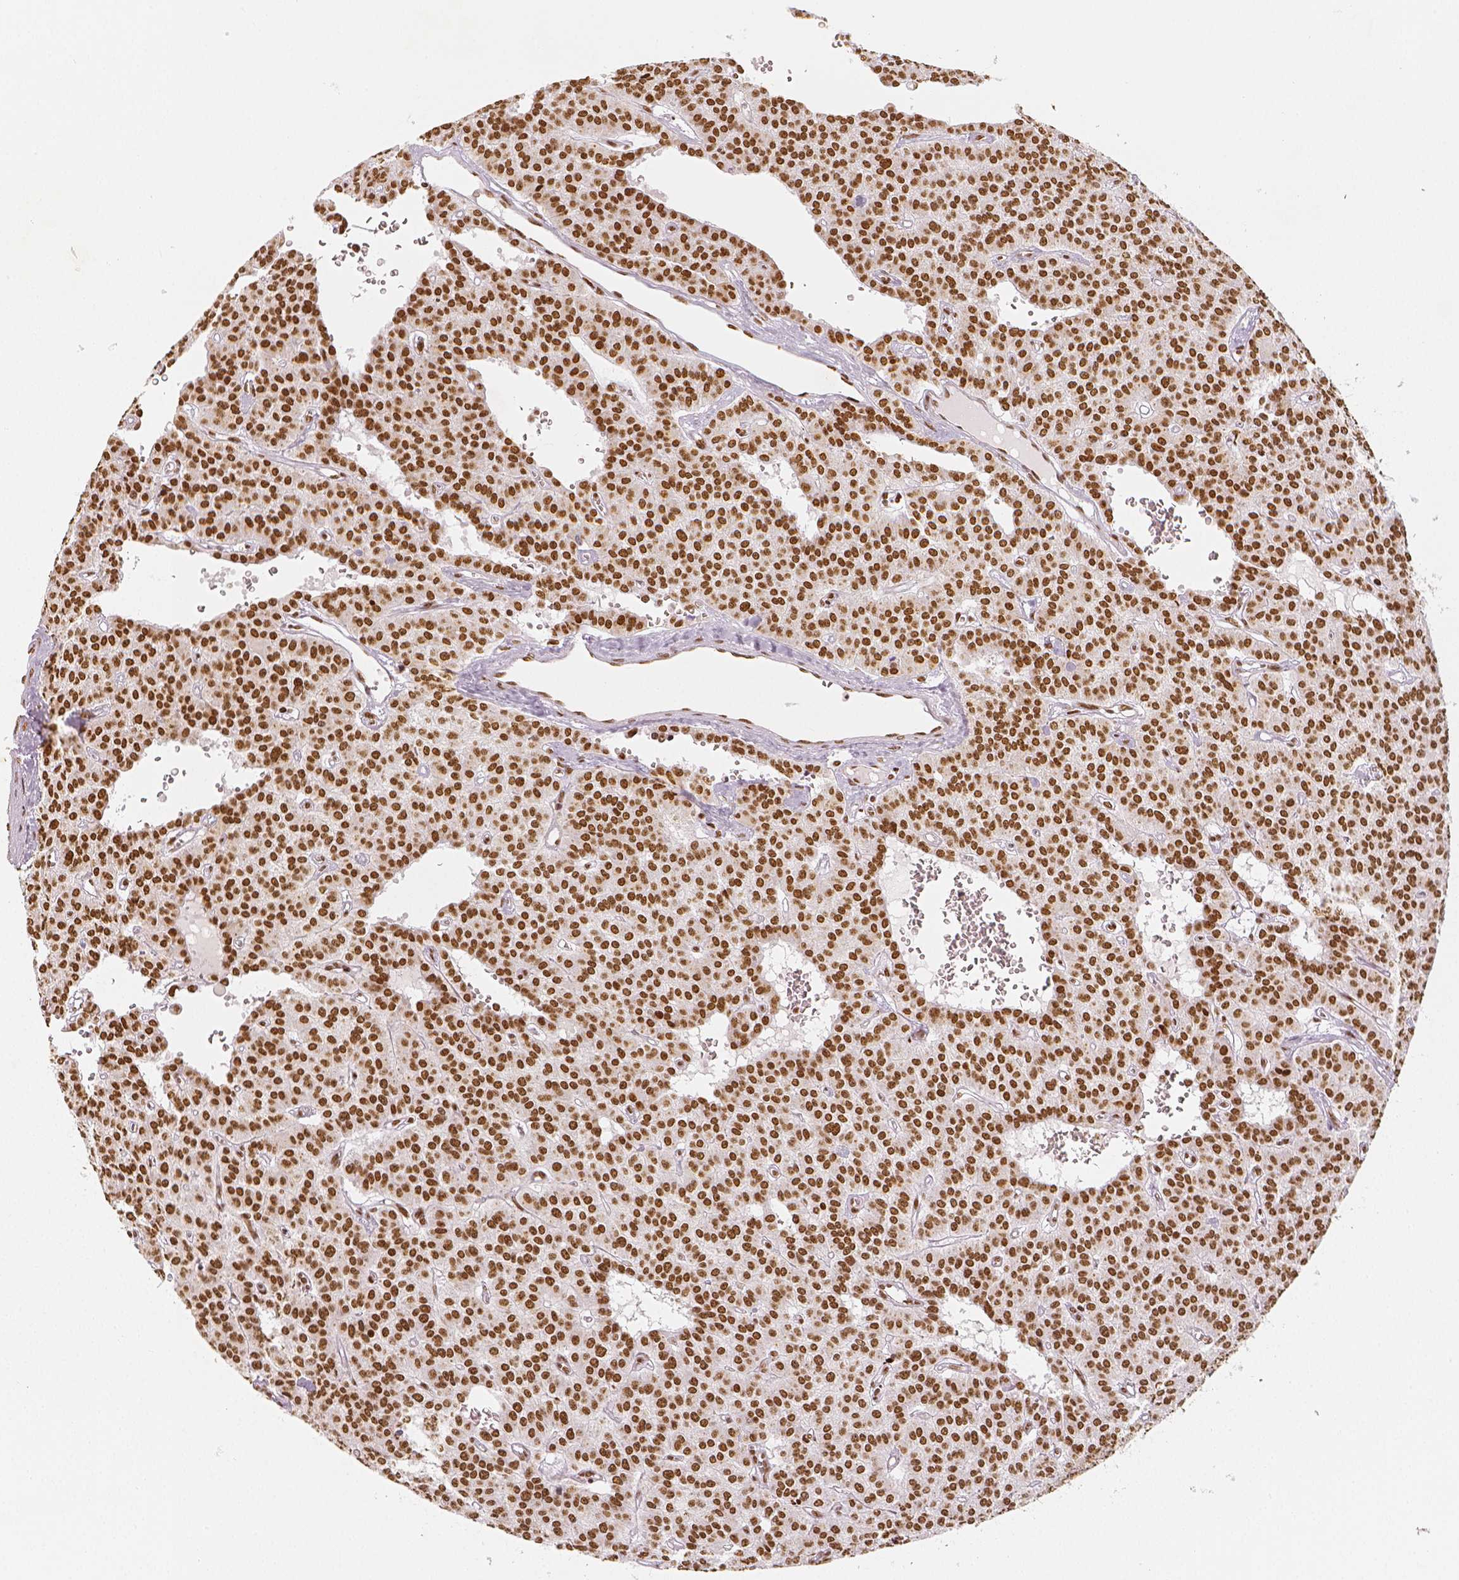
{"staining": {"intensity": "moderate", "quantity": ">75%", "location": "nuclear"}, "tissue": "carcinoid", "cell_type": "Tumor cells", "image_type": "cancer", "snomed": [{"axis": "morphology", "description": "Carcinoid, malignant, NOS"}, {"axis": "topography", "description": "Lung"}], "caption": "Malignant carcinoid stained with a brown dye demonstrates moderate nuclear positive staining in about >75% of tumor cells.", "gene": "KDM5B", "patient": {"sex": "female", "age": 71}}